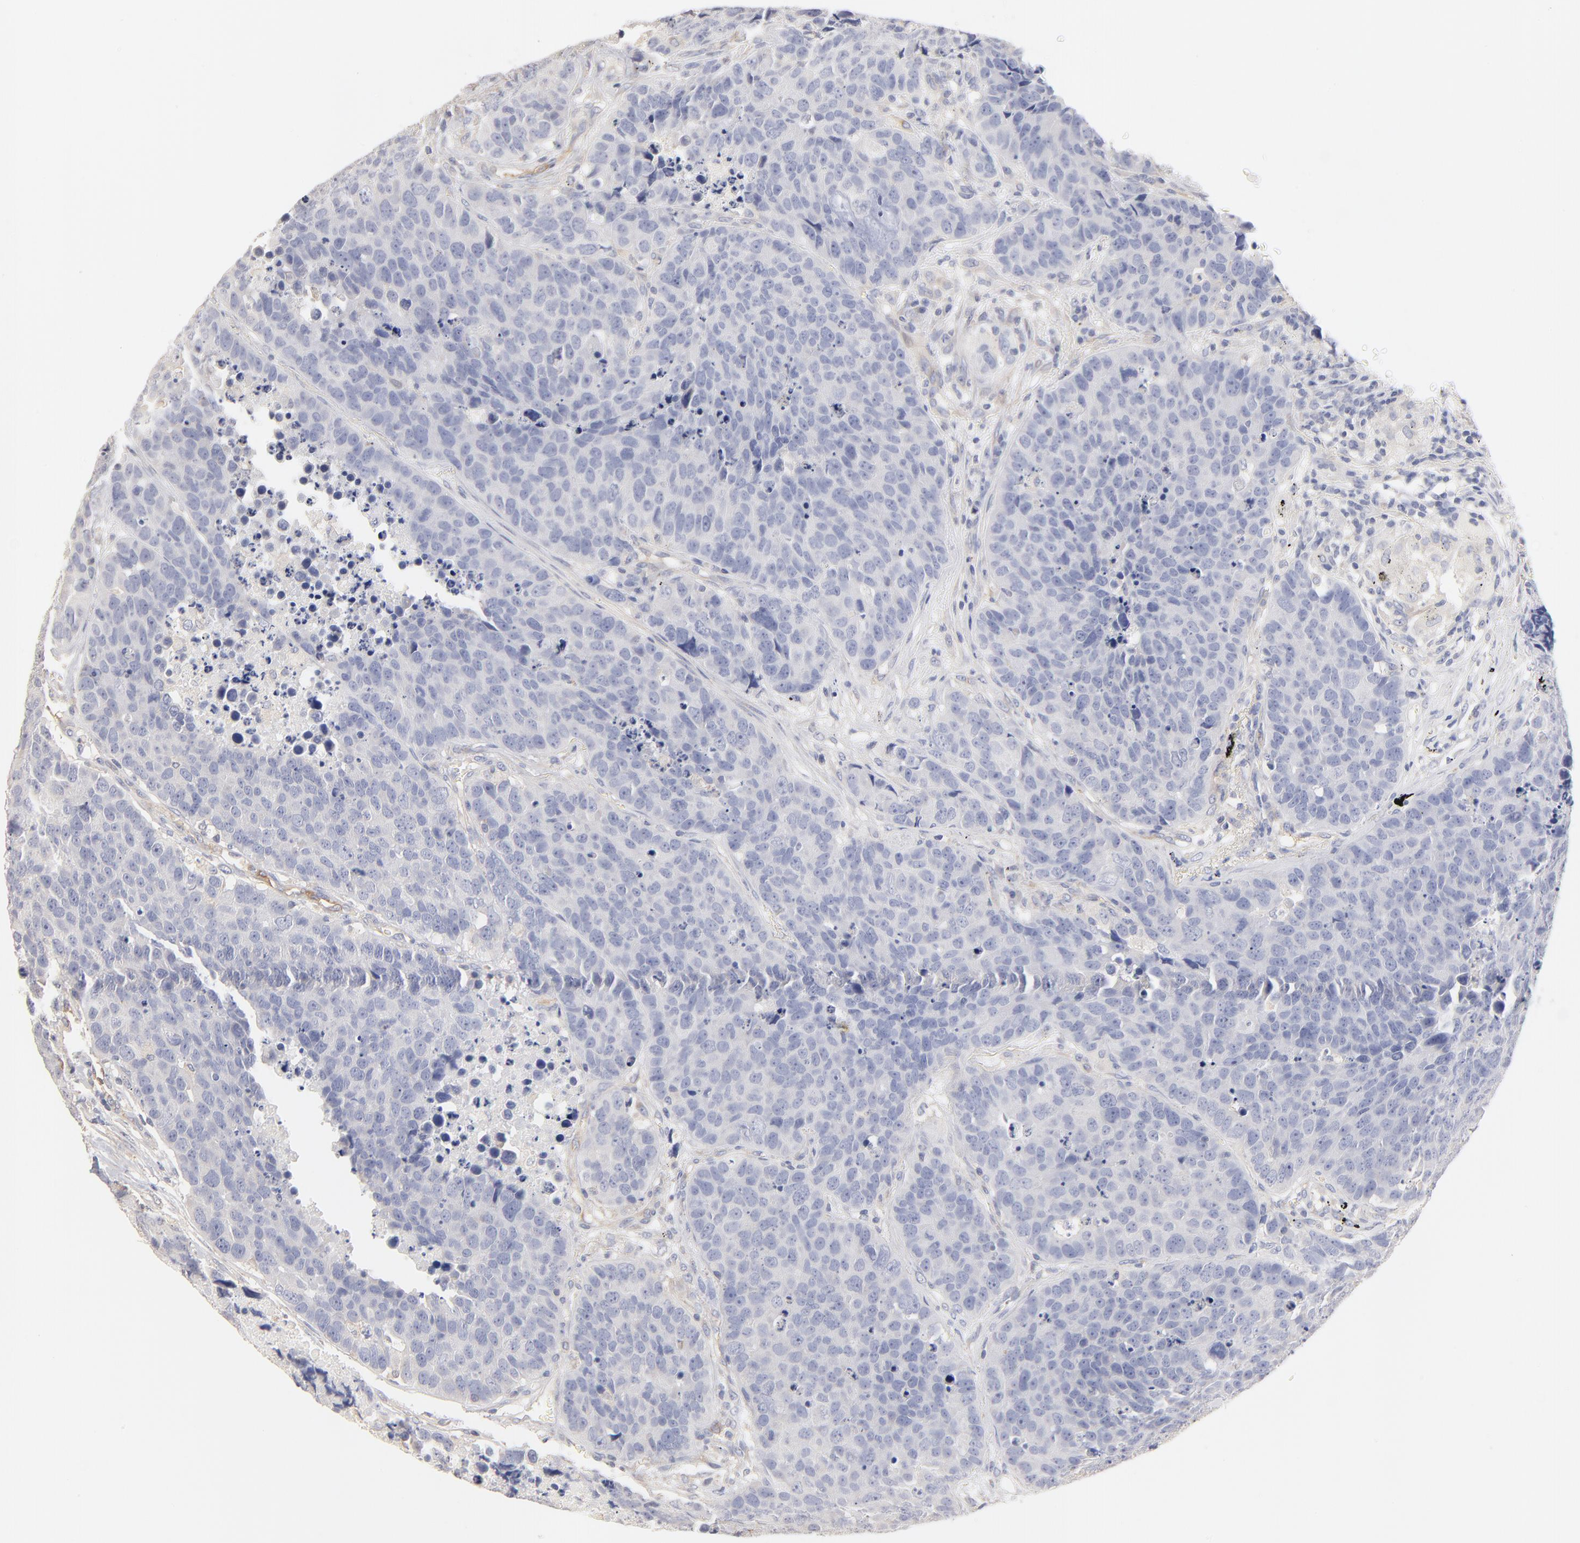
{"staining": {"intensity": "negative", "quantity": "none", "location": "none"}, "tissue": "carcinoid", "cell_type": "Tumor cells", "image_type": "cancer", "snomed": [{"axis": "morphology", "description": "Carcinoid, malignant, NOS"}, {"axis": "topography", "description": "Bronchus"}], "caption": "Immunohistochemical staining of human carcinoid (malignant) shows no significant positivity in tumor cells.", "gene": "ITGA8", "patient": {"sex": "male", "age": 55}}